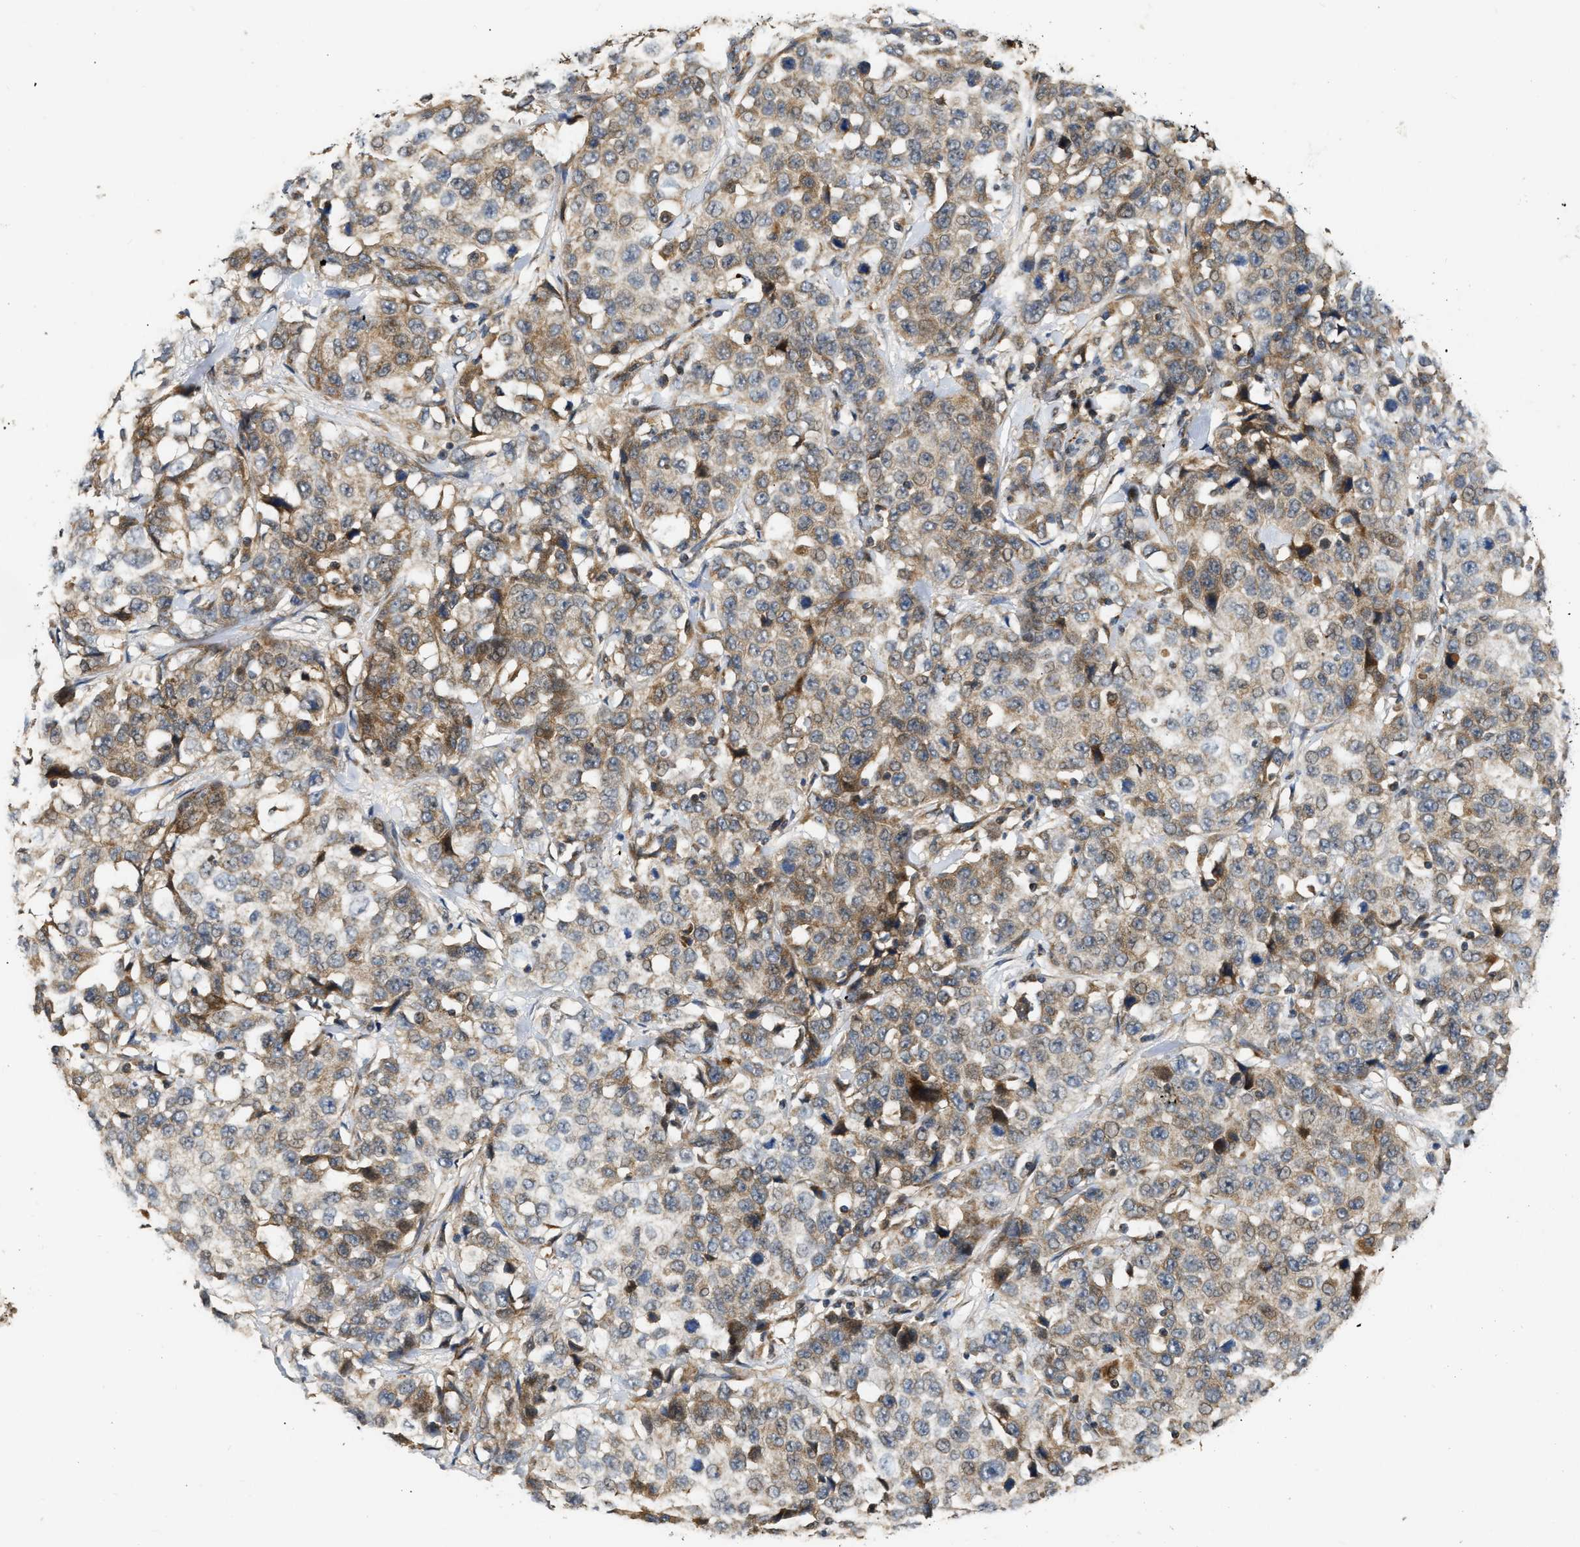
{"staining": {"intensity": "moderate", "quantity": "25%-75%", "location": "cytoplasmic/membranous"}, "tissue": "stomach cancer", "cell_type": "Tumor cells", "image_type": "cancer", "snomed": [{"axis": "morphology", "description": "Normal tissue, NOS"}, {"axis": "morphology", "description": "Adenocarcinoma, NOS"}, {"axis": "topography", "description": "Stomach"}], "caption": "Immunohistochemical staining of human stomach cancer (adenocarcinoma) displays moderate cytoplasmic/membranous protein staining in about 25%-75% of tumor cells.", "gene": "EXTL2", "patient": {"sex": "male", "age": 48}}